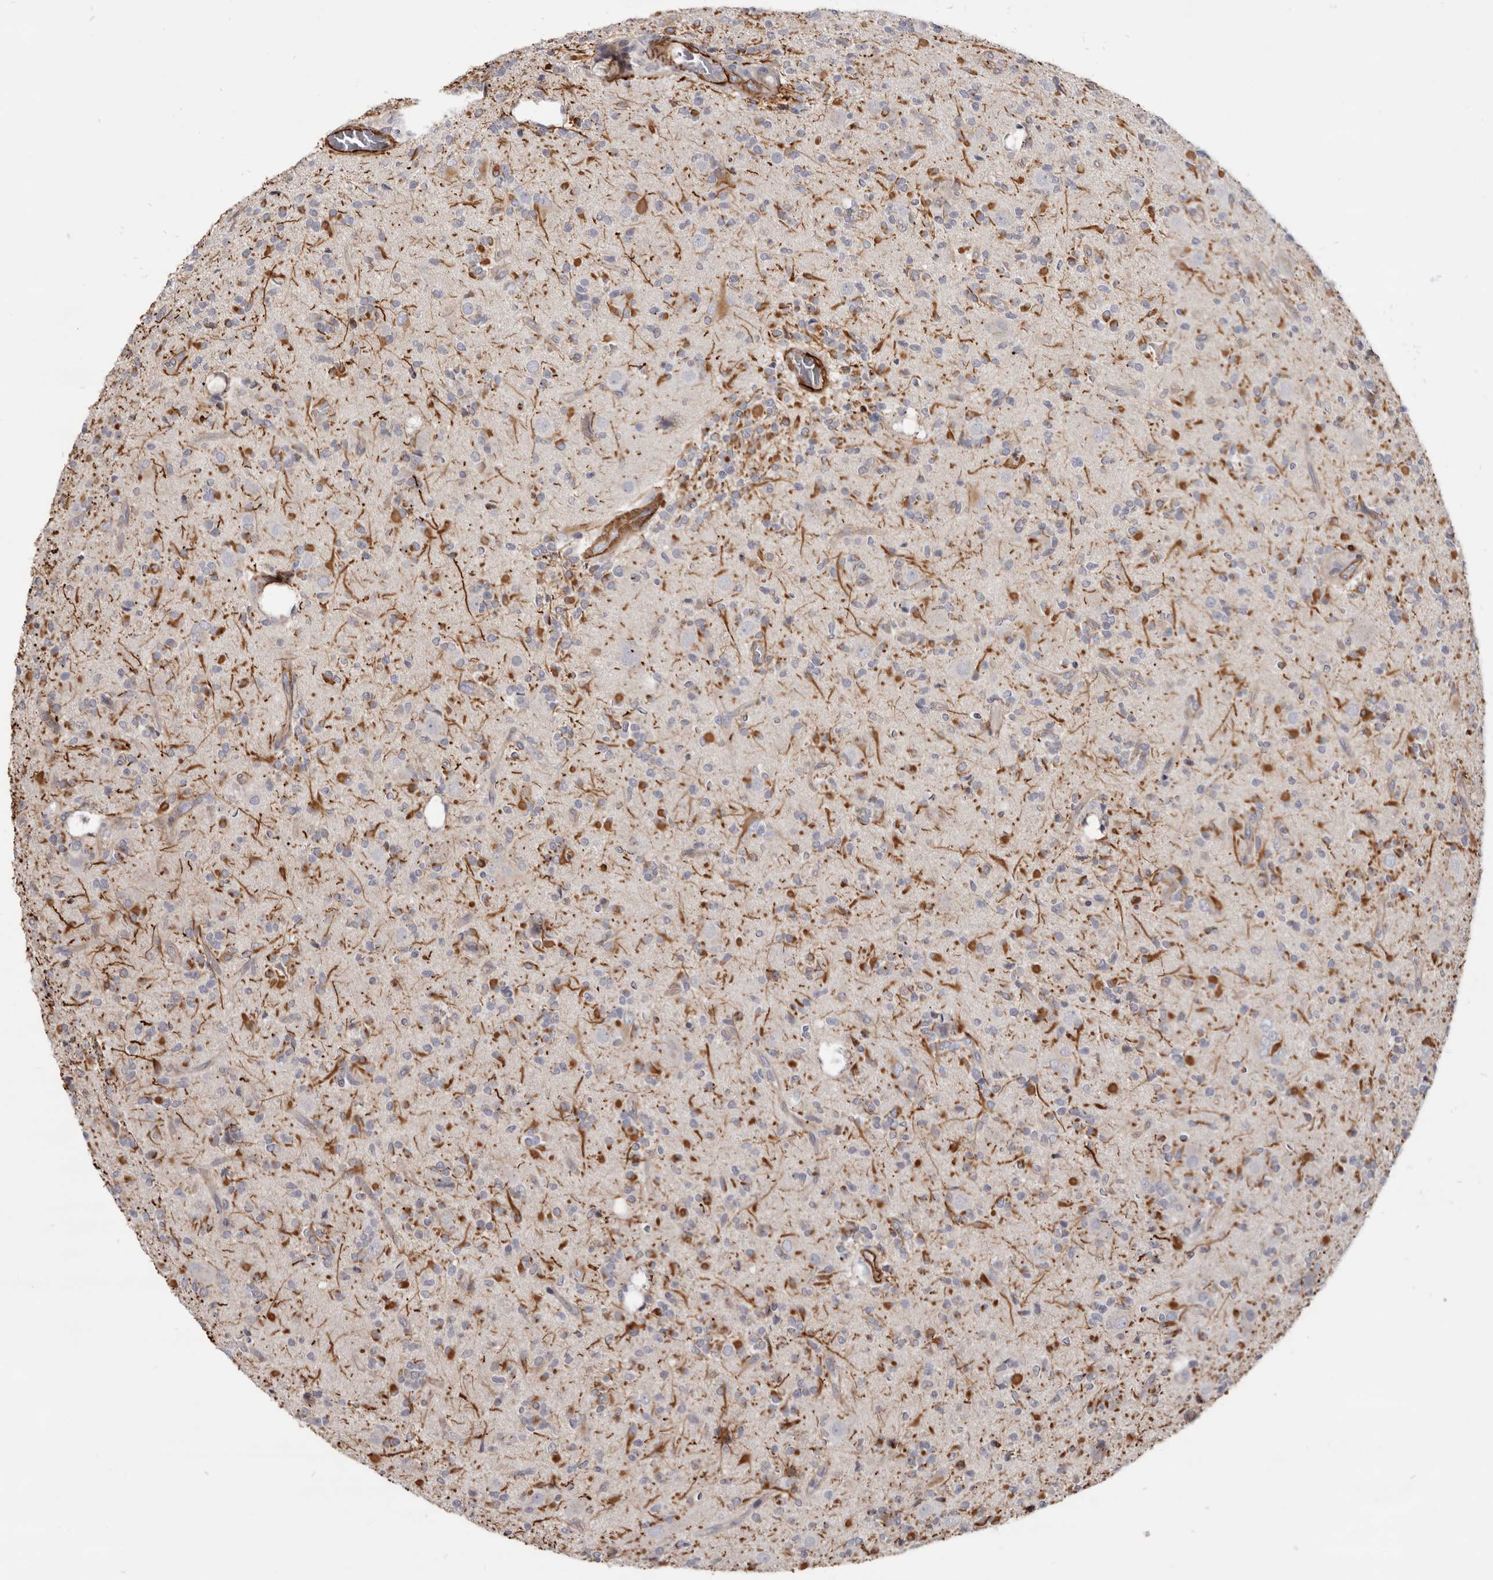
{"staining": {"intensity": "negative", "quantity": "none", "location": "none"}, "tissue": "glioma", "cell_type": "Tumor cells", "image_type": "cancer", "snomed": [{"axis": "morphology", "description": "Glioma, malignant, High grade"}, {"axis": "topography", "description": "Brain"}], "caption": "High magnification brightfield microscopy of malignant glioma (high-grade) stained with DAB (brown) and counterstained with hematoxylin (blue): tumor cells show no significant staining.", "gene": "CGN", "patient": {"sex": "male", "age": 34}}